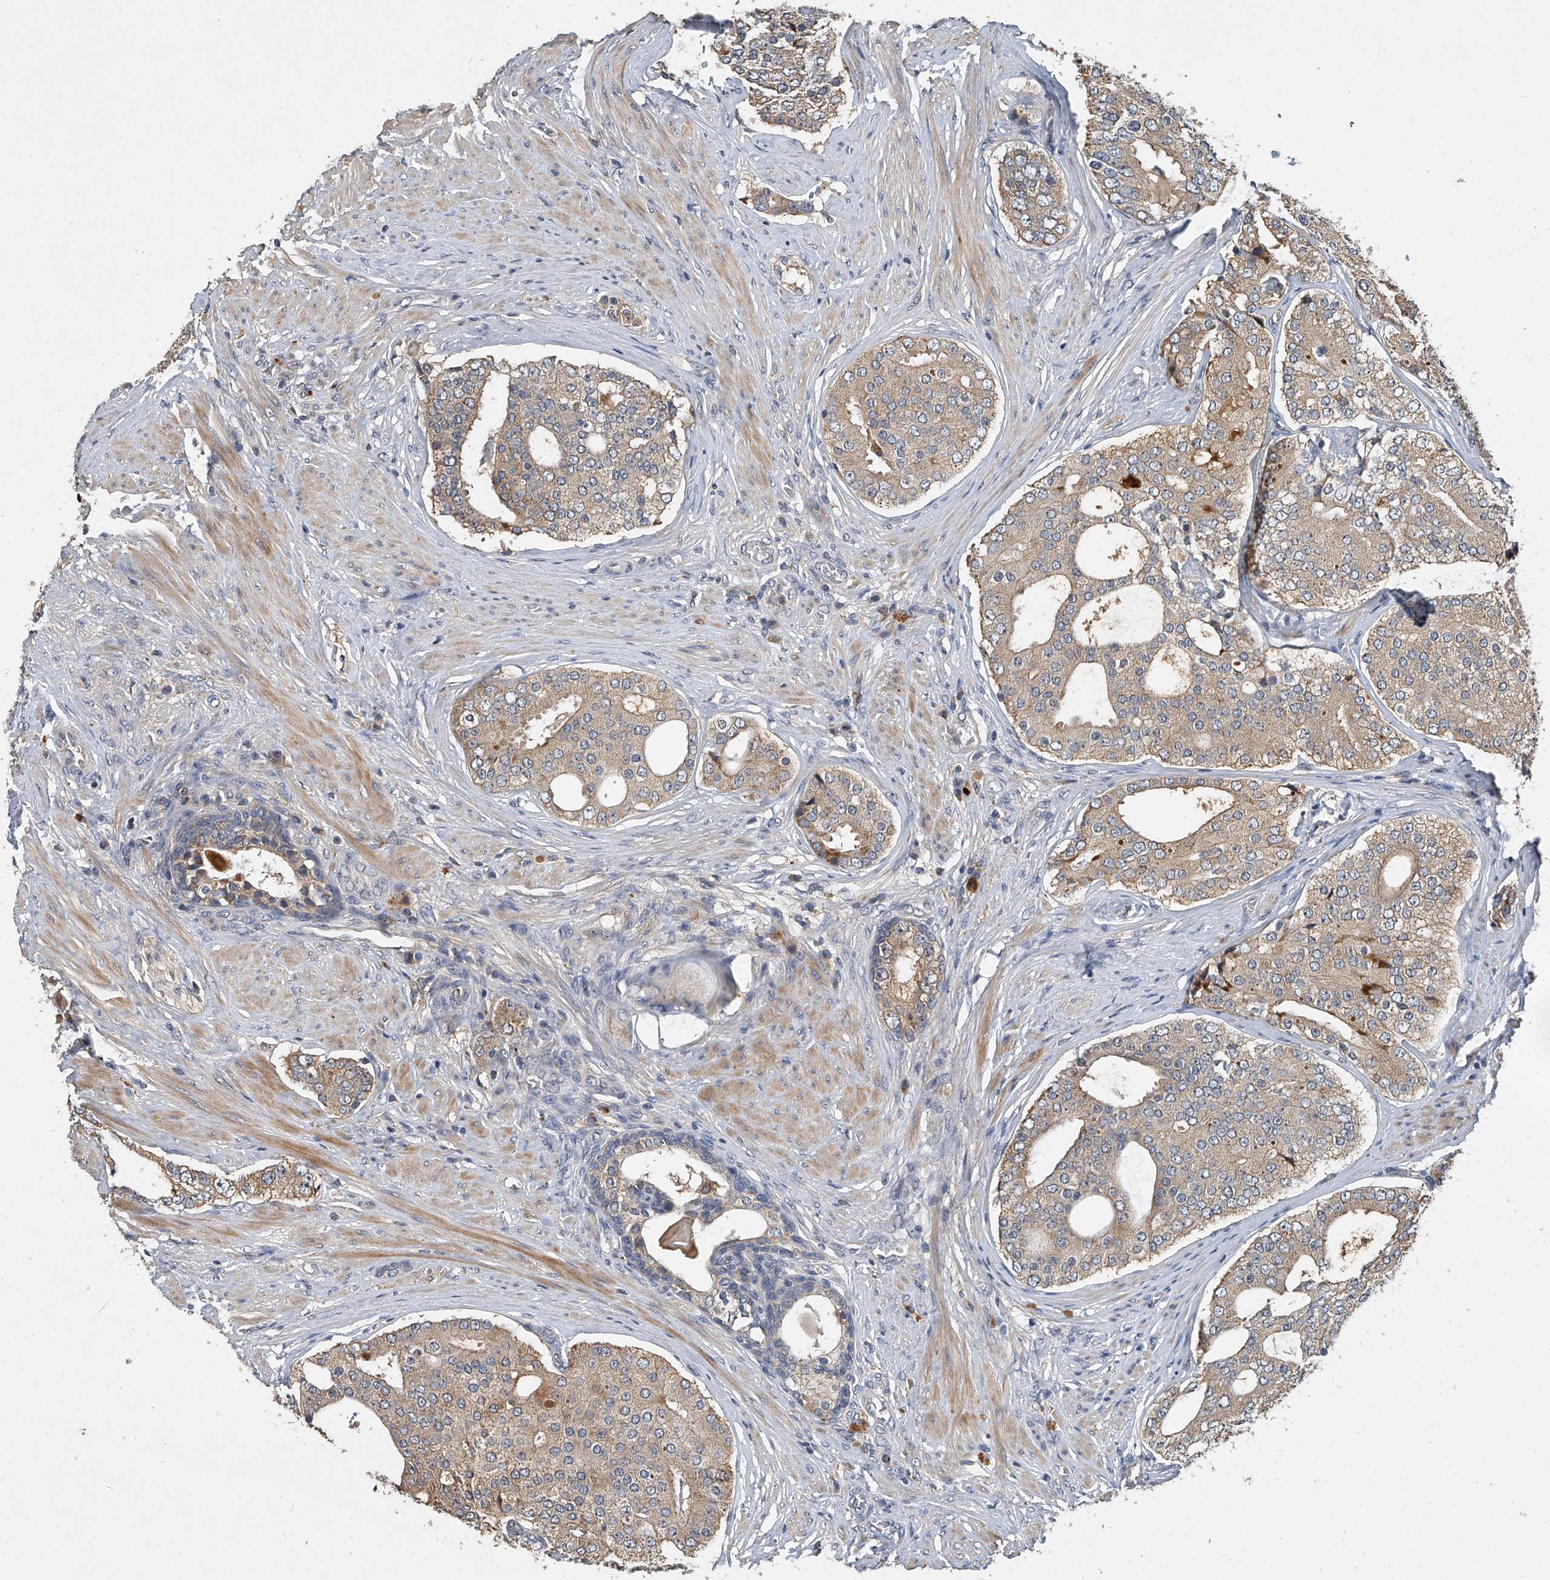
{"staining": {"intensity": "moderate", "quantity": ">75%", "location": "cytoplasmic/membranous"}, "tissue": "prostate cancer", "cell_type": "Tumor cells", "image_type": "cancer", "snomed": [{"axis": "morphology", "description": "Adenocarcinoma, High grade"}, {"axis": "topography", "description": "Prostate"}], "caption": "Brown immunohistochemical staining in human prostate cancer (high-grade adenocarcinoma) demonstrates moderate cytoplasmic/membranous positivity in about >75% of tumor cells.", "gene": "JAG2", "patient": {"sex": "male", "age": 56}}